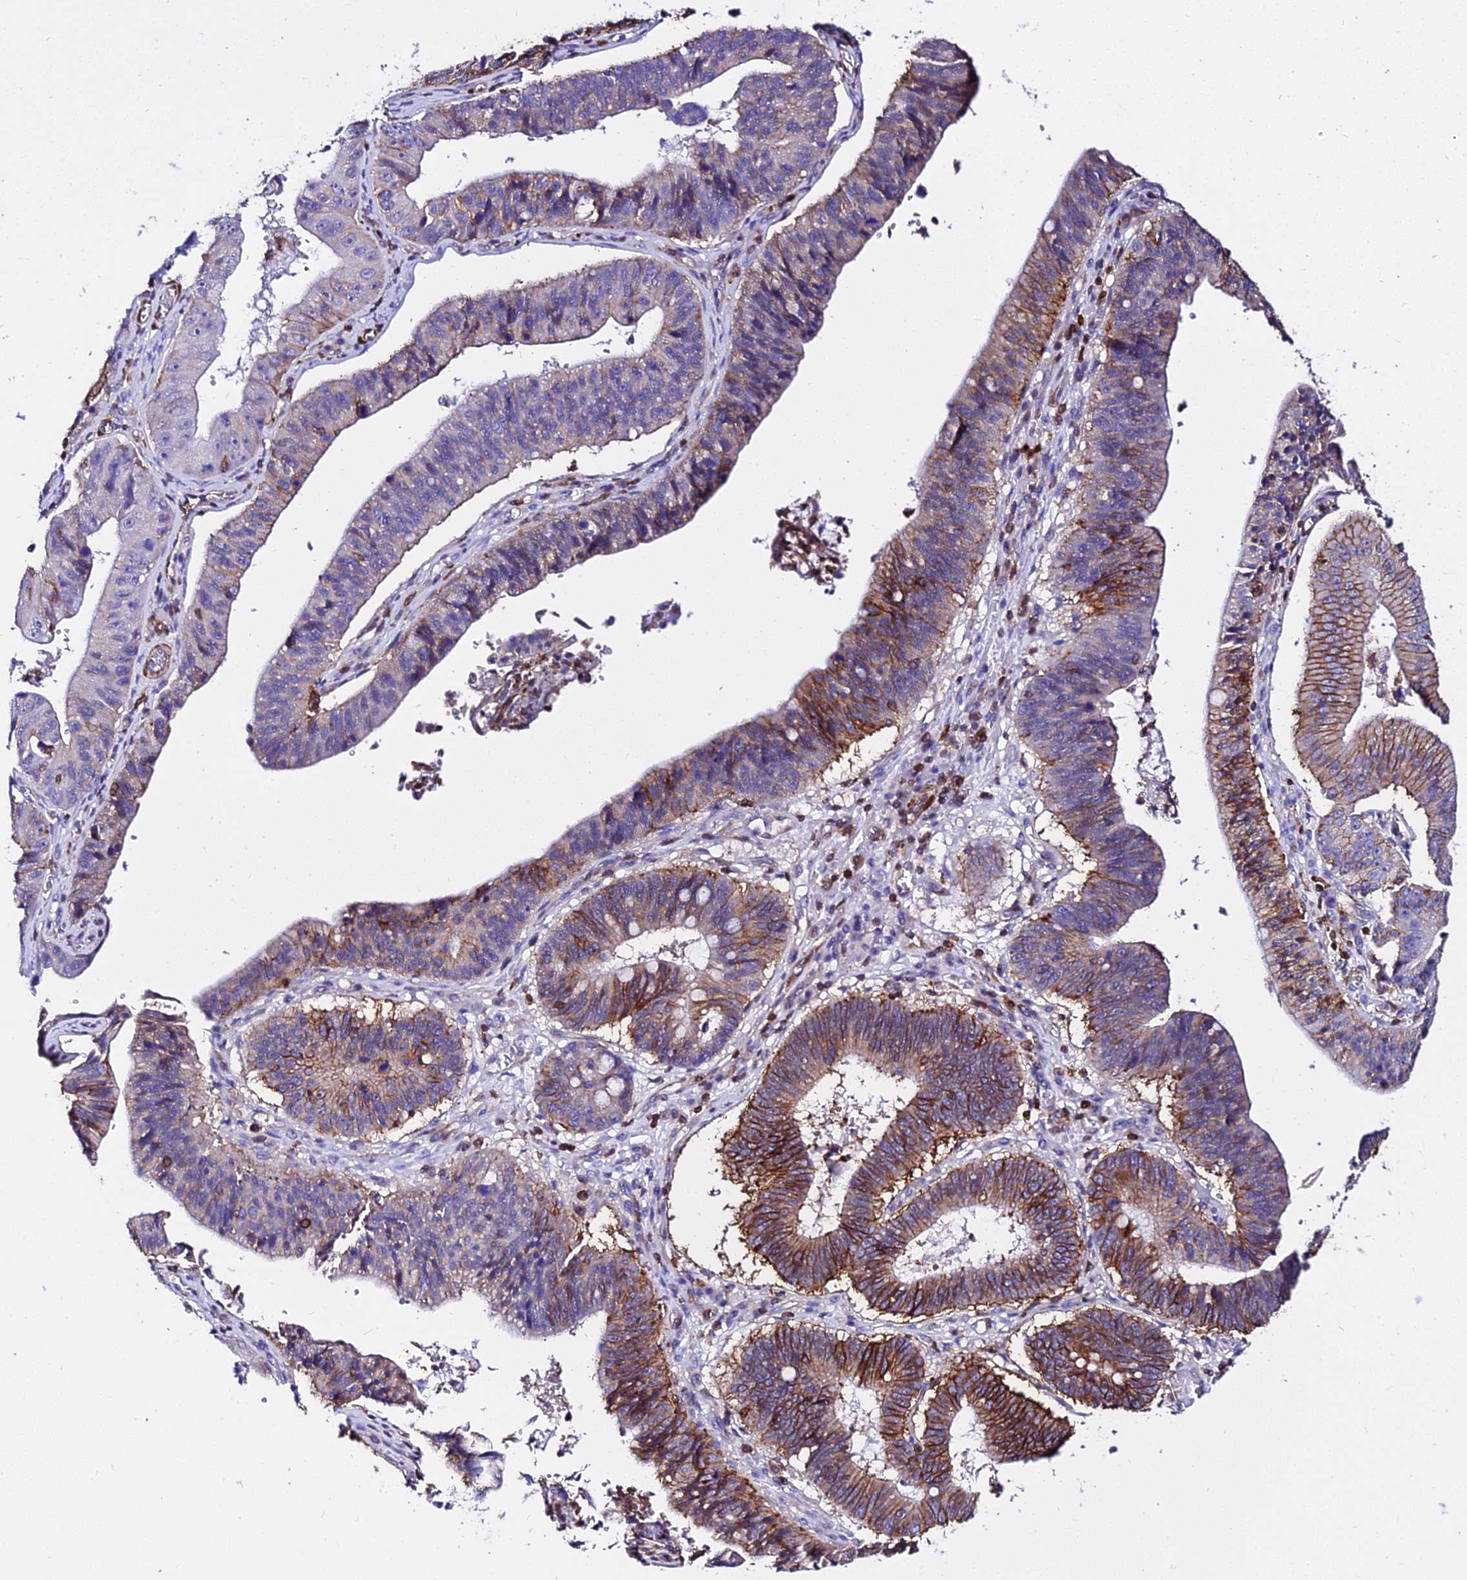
{"staining": {"intensity": "strong", "quantity": "25%-75%", "location": "cytoplasmic/membranous"}, "tissue": "stomach cancer", "cell_type": "Tumor cells", "image_type": "cancer", "snomed": [{"axis": "morphology", "description": "Adenocarcinoma, NOS"}, {"axis": "topography", "description": "Stomach"}], "caption": "Brown immunohistochemical staining in human stomach cancer exhibits strong cytoplasmic/membranous staining in about 25%-75% of tumor cells.", "gene": "CSRP1", "patient": {"sex": "male", "age": 59}}